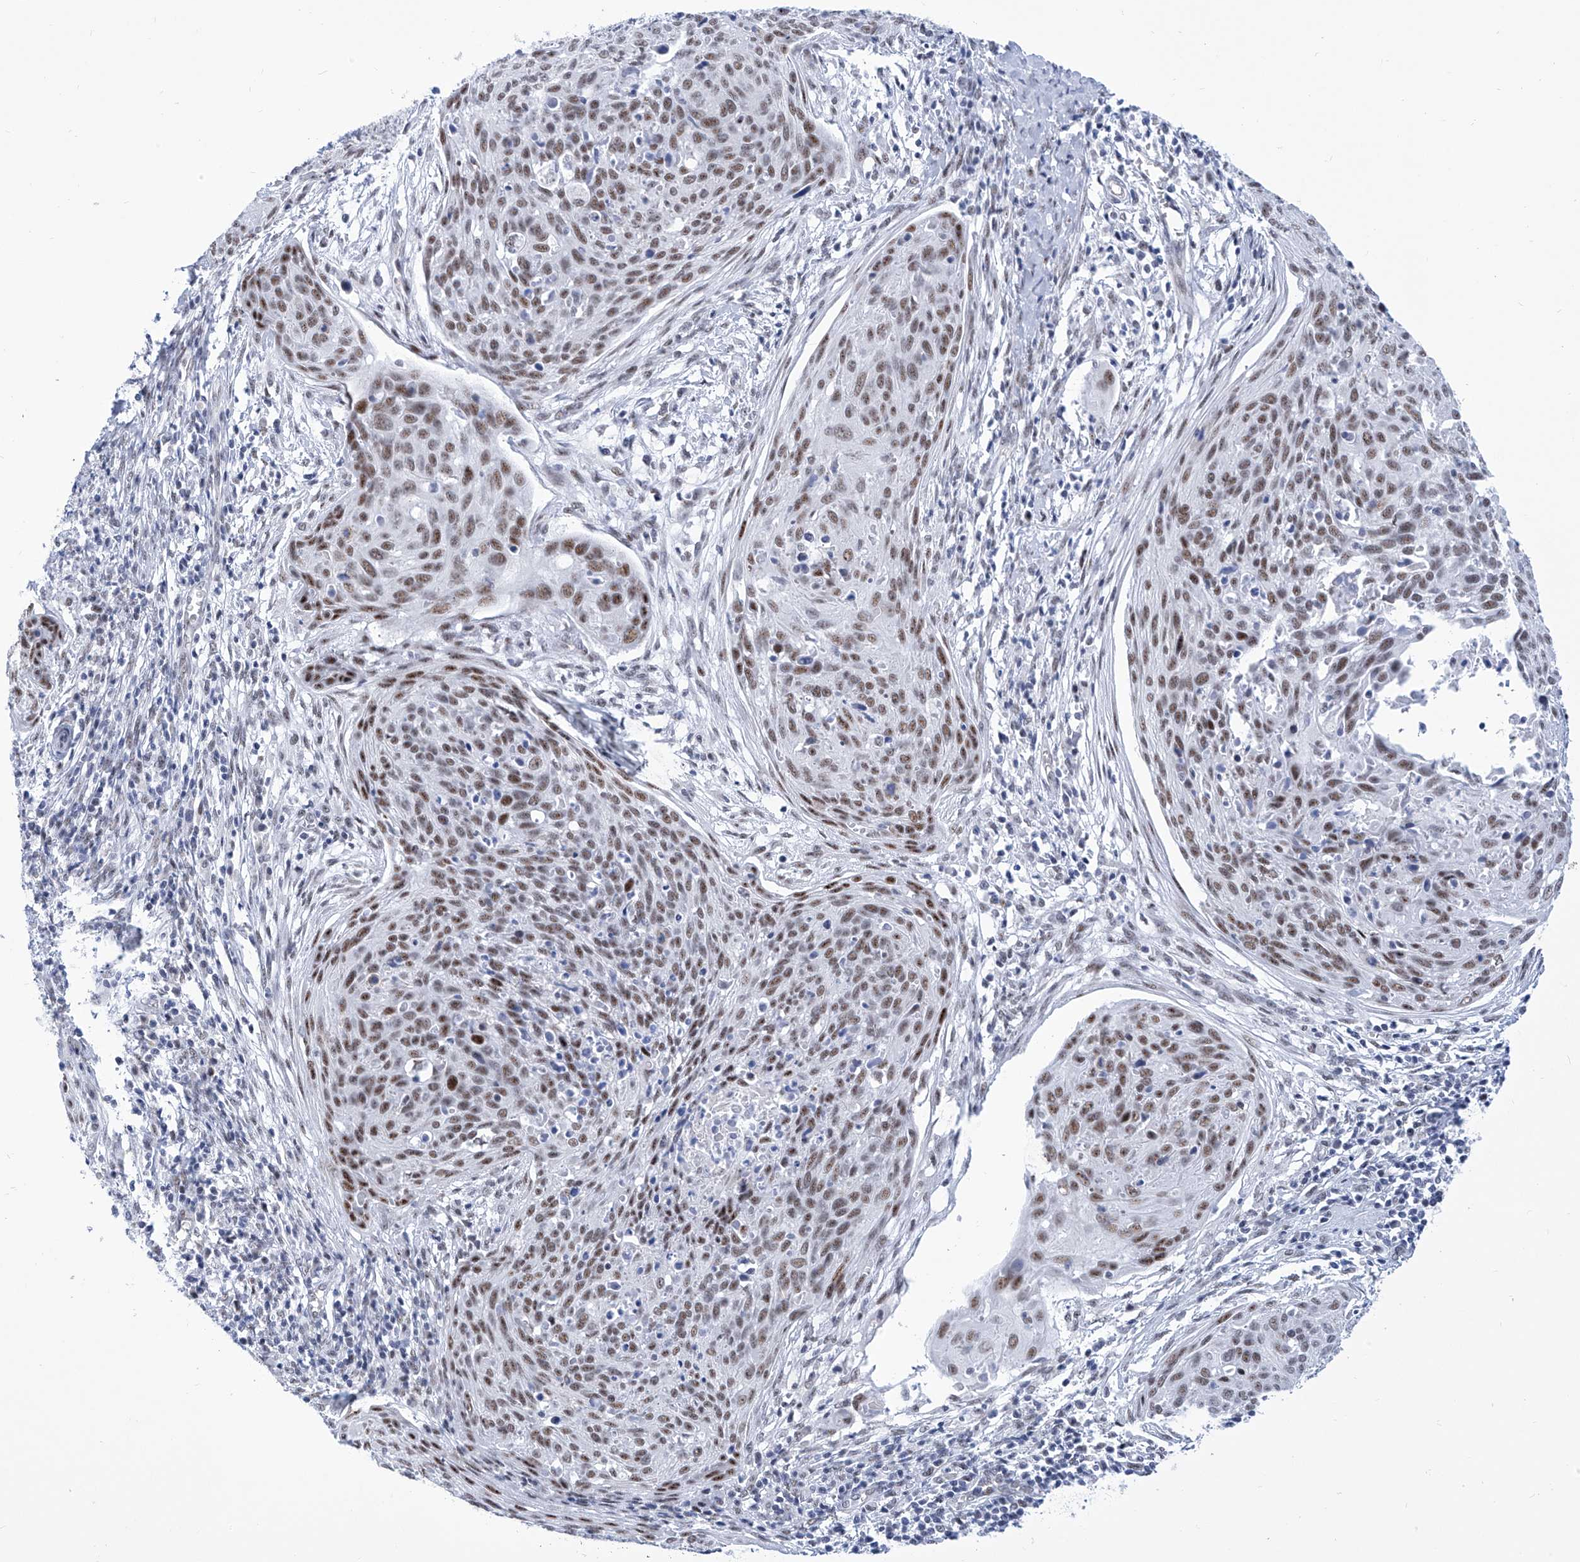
{"staining": {"intensity": "moderate", "quantity": ">75%", "location": "nuclear"}, "tissue": "cervical cancer", "cell_type": "Tumor cells", "image_type": "cancer", "snomed": [{"axis": "morphology", "description": "Squamous cell carcinoma, NOS"}, {"axis": "topography", "description": "Cervix"}], "caption": "High-power microscopy captured an immunohistochemistry (IHC) image of cervical cancer, revealing moderate nuclear staining in approximately >75% of tumor cells. Using DAB (brown) and hematoxylin (blue) stains, captured at high magnification using brightfield microscopy.", "gene": "SART1", "patient": {"sex": "female", "age": 38}}